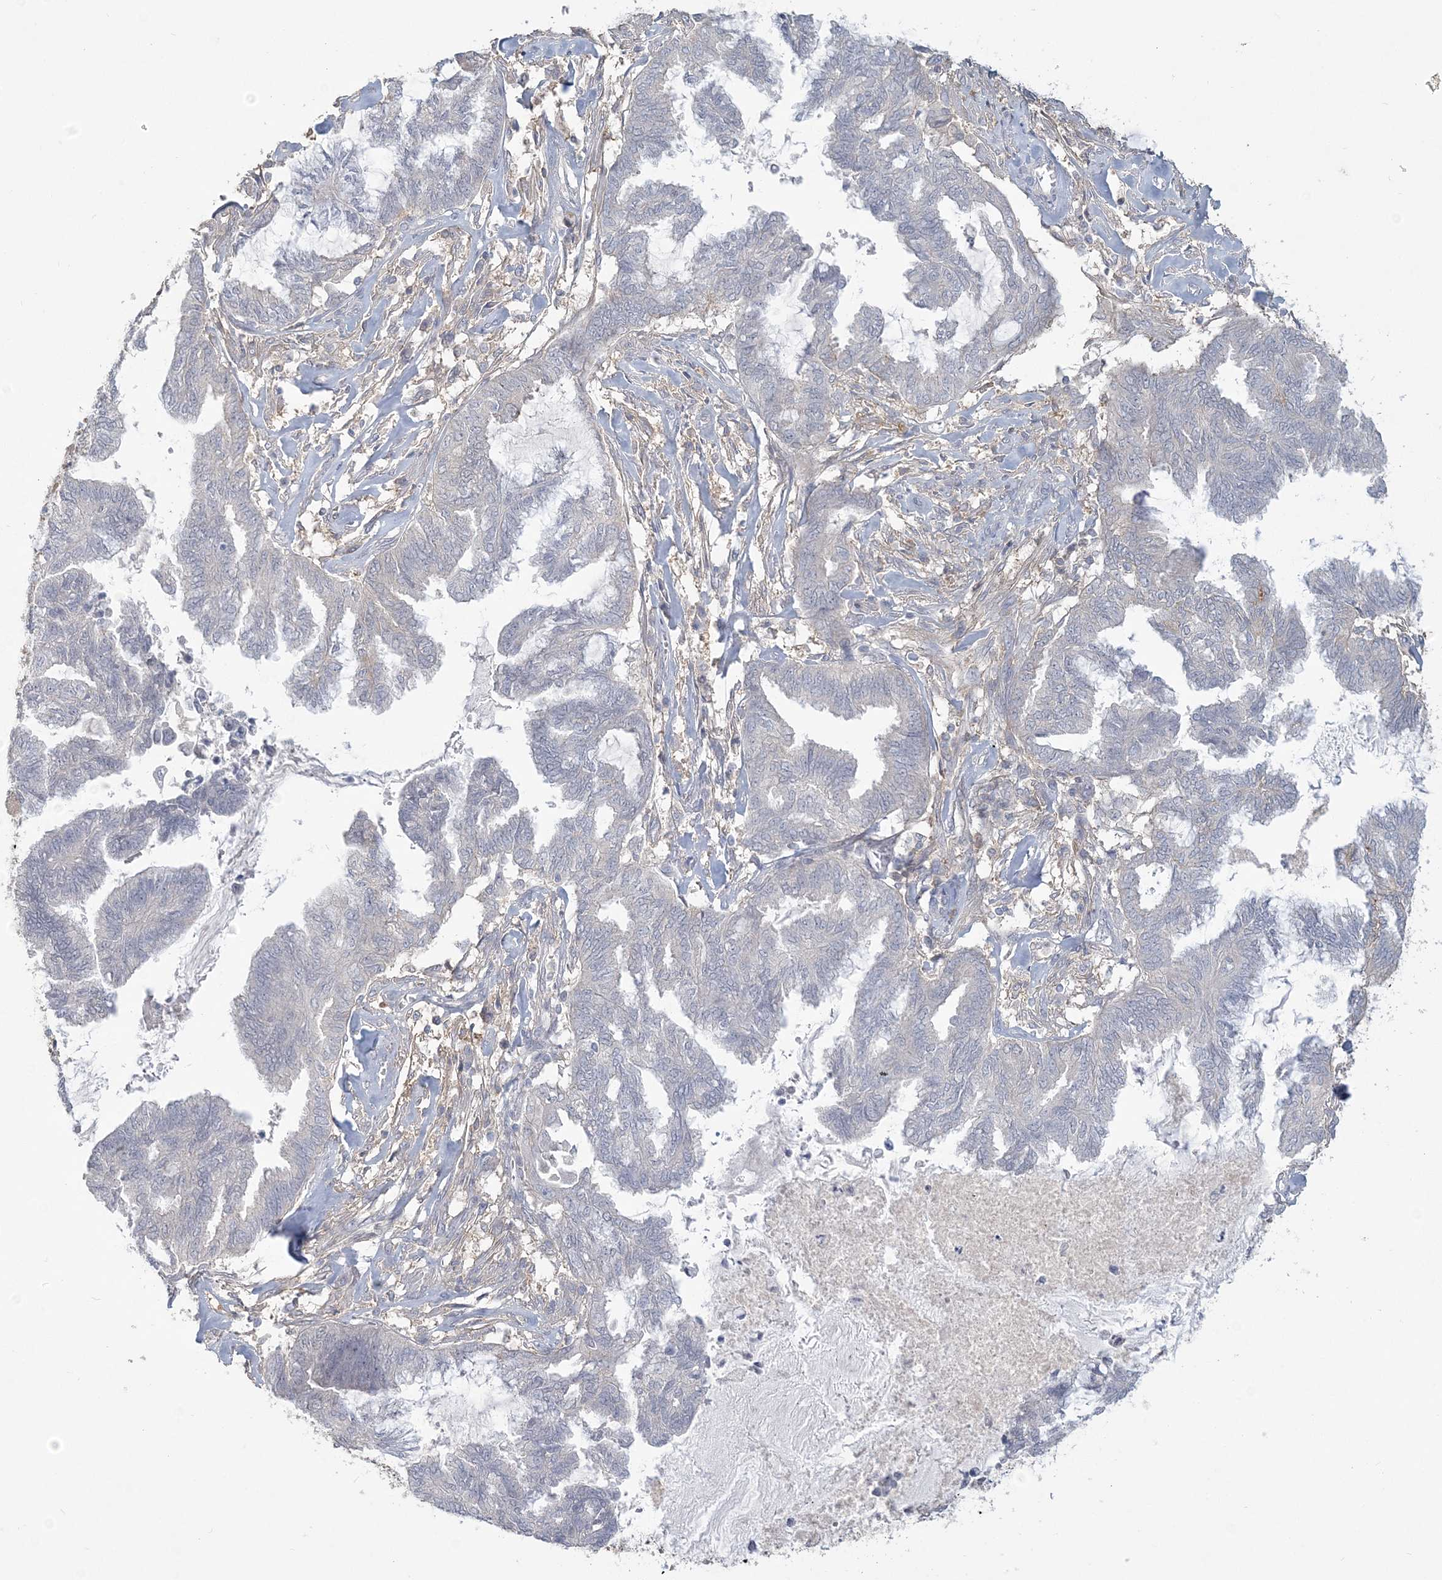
{"staining": {"intensity": "negative", "quantity": "none", "location": "none"}, "tissue": "endometrial cancer", "cell_type": "Tumor cells", "image_type": "cancer", "snomed": [{"axis": "morphology", "description": "Adenocarcinoma, NOS"}, {"axis": "topography", "description": "Endometrium"}], "caption": "Immunohistochemical staining of human adenocarcinoma (endometrial) displays no significant staining in tumor cells.", "gene": "ANKS1A", "patient": {"sex": "female", "age": 86}}